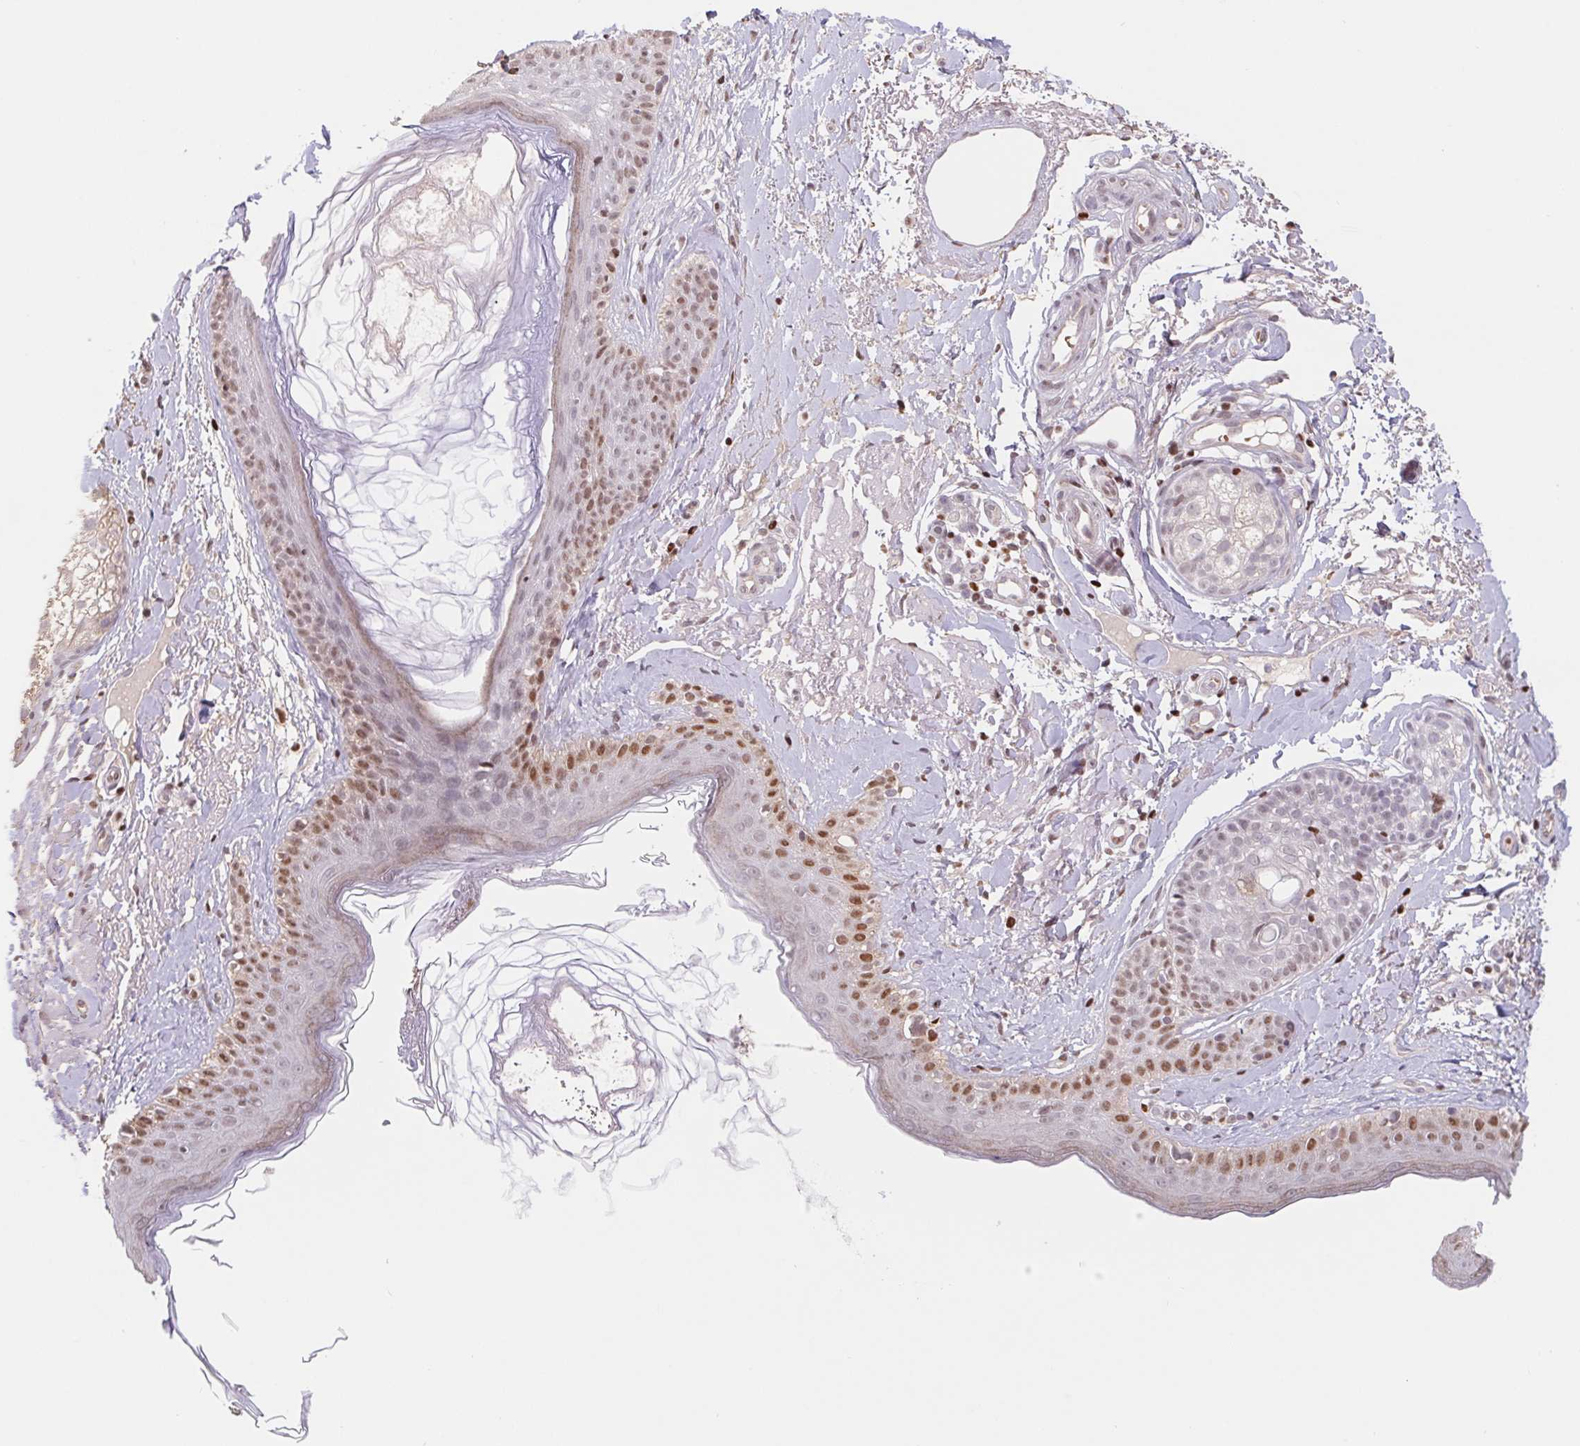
{"staining": {"intensity": "negative", "quantity": "none", "location": "none"}, "tissue": "skin", "cell_type": "Fibroblasts", "image_type": "normal", "snomed": [{"axis": "morphology", "description": "Normal tissue, NOS"}, {"axis": "topography", "description": "Skin"}], "caption": "The micrograph demonstrates no staining of fibroblasts in normal skin. (DAB (3,3'-diaminobenzidine) IHC visualized using brightfield microscopy, high magnification).", "gene": "TRERF1", "patient": {"sex": "male", "age": 73}}